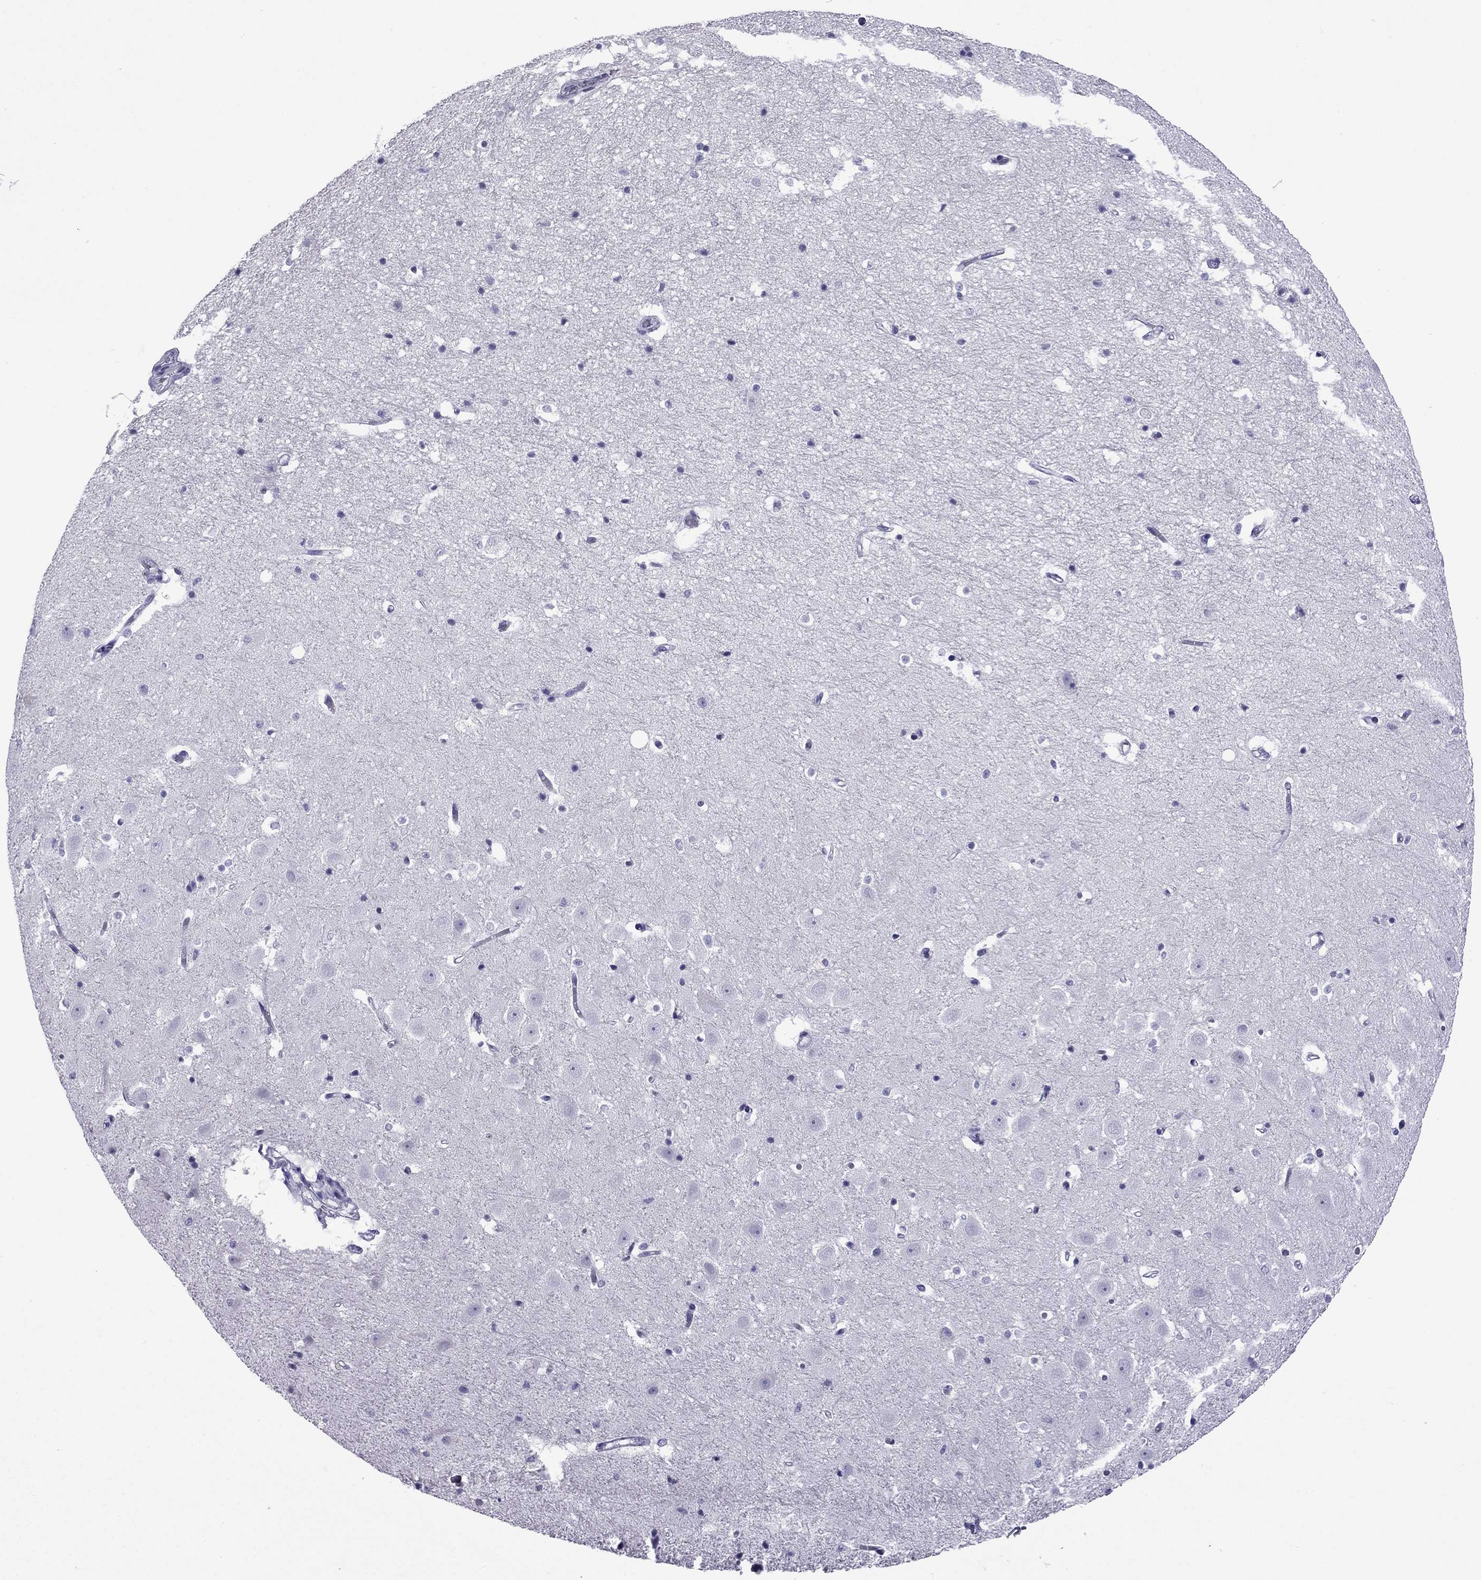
{"staining": {"intensity": "negative", "quantity": "none", "location": "none"}, "tissue": "hippocampus", "cell_type": "Glial cells", "image_type": "normal", "snomed": [{"axis": "morphology", "description": "Normal tissue, NOS"}, {"axis": "topography", "description": "Hippocampus"}], "caption": "High power microscopy photomicrograph of an immunohistochemistry micrograph of unremarkable hippocampus, revealing no significant expression in glial cells. Nuclei are stained in blue.", "gene": "GJA8", "patient": {"sex": "male", "age": 44}}